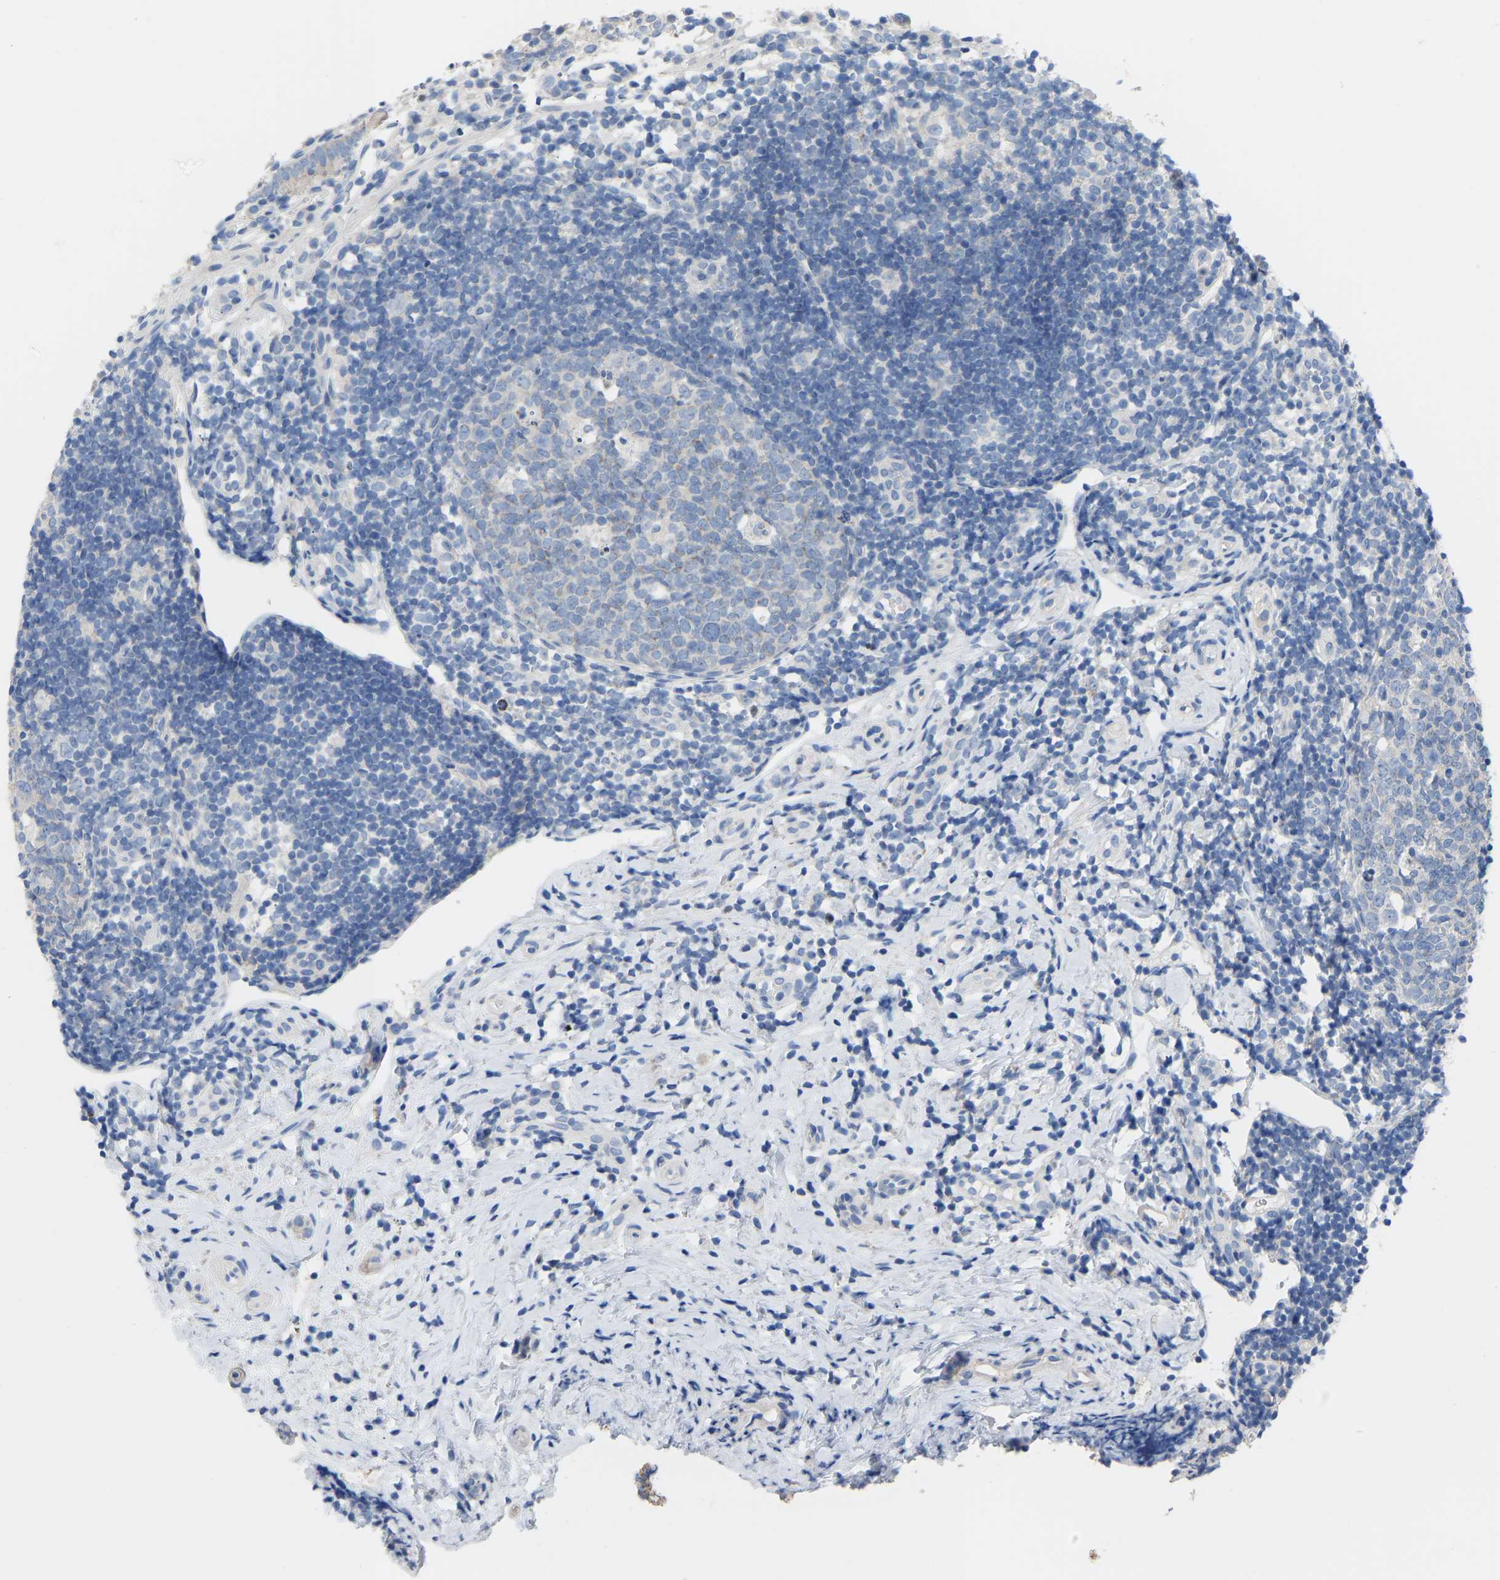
{"staining": {"intensity": "negative", "quantity": "none", "location": "none"}, "tissue": "appendix", "cell_type": "Glandular cells", "image_type": "normal", "snomed": [{"axis": "morphology", "description": "Normal tissue, NOS"}, {"axis": "topography", "description": "Appendix"}], "caption": "Normal appendix was stained to show a protein in brown. There is no significant positivity in glandular cells.", "gene": "OLIG2", "patient": {"sex": "female", "age": 20}}